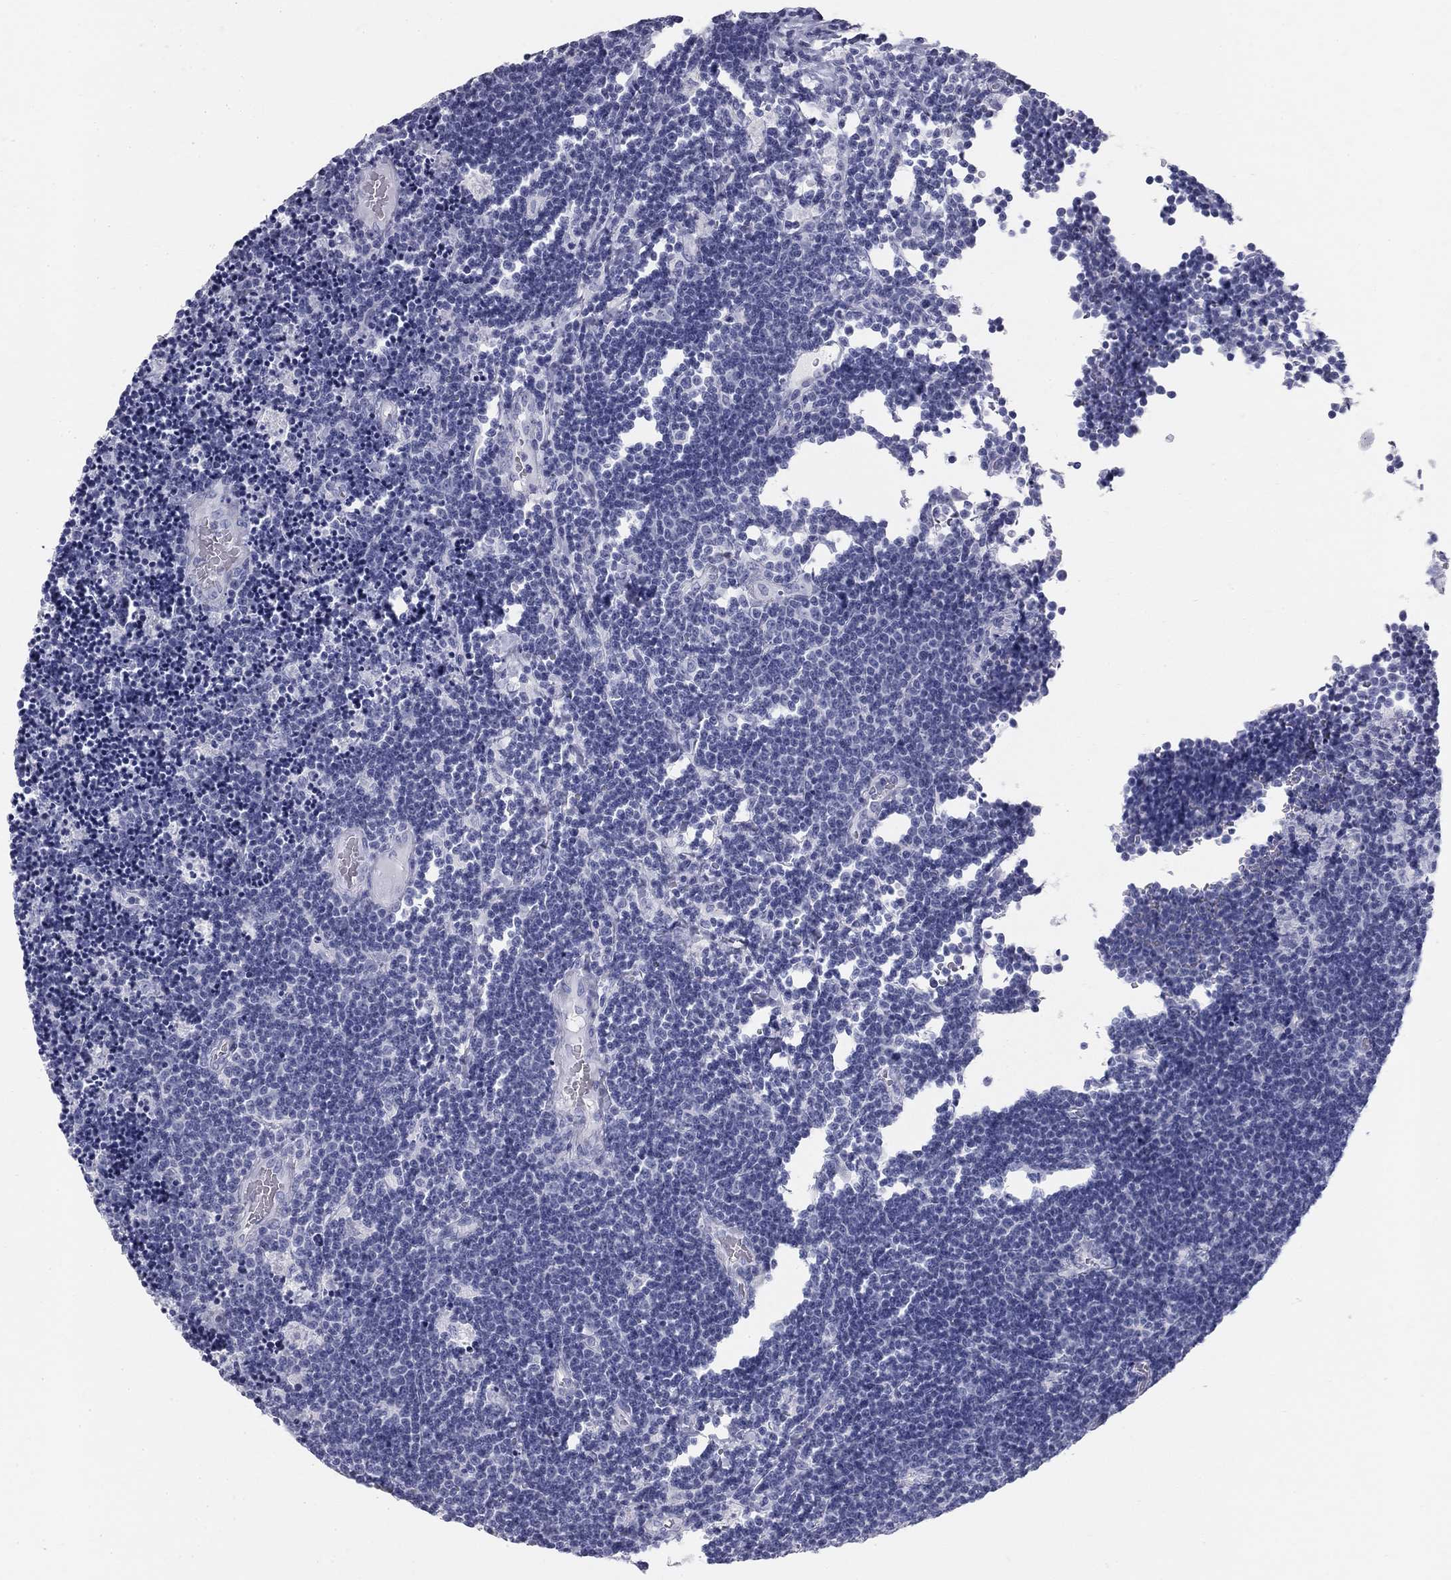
{"staining": {"intensity": "negative", "quantity": "none", "location": "none"}, "tissue": "lymphoma", "cell_type": "Tumor cells", "image_type": "cancer", "snomed": [{"axis": "morphology", "description": "Malignant lymphoma, non-Hodgkin's type, Low grade"}, {"axis": "topography", "description": "Brain"}], "caption": "Tumor cells are negative for protein expression in human lymphoma. Brightfield microscopy of IHC stained with DAB (3,3'-diaminobenzidine) (brown) and hematoxylin (blue), captured at high magnification.", "gene": "SULT2B1", "patient": {"sex": "female", "age": 66}}